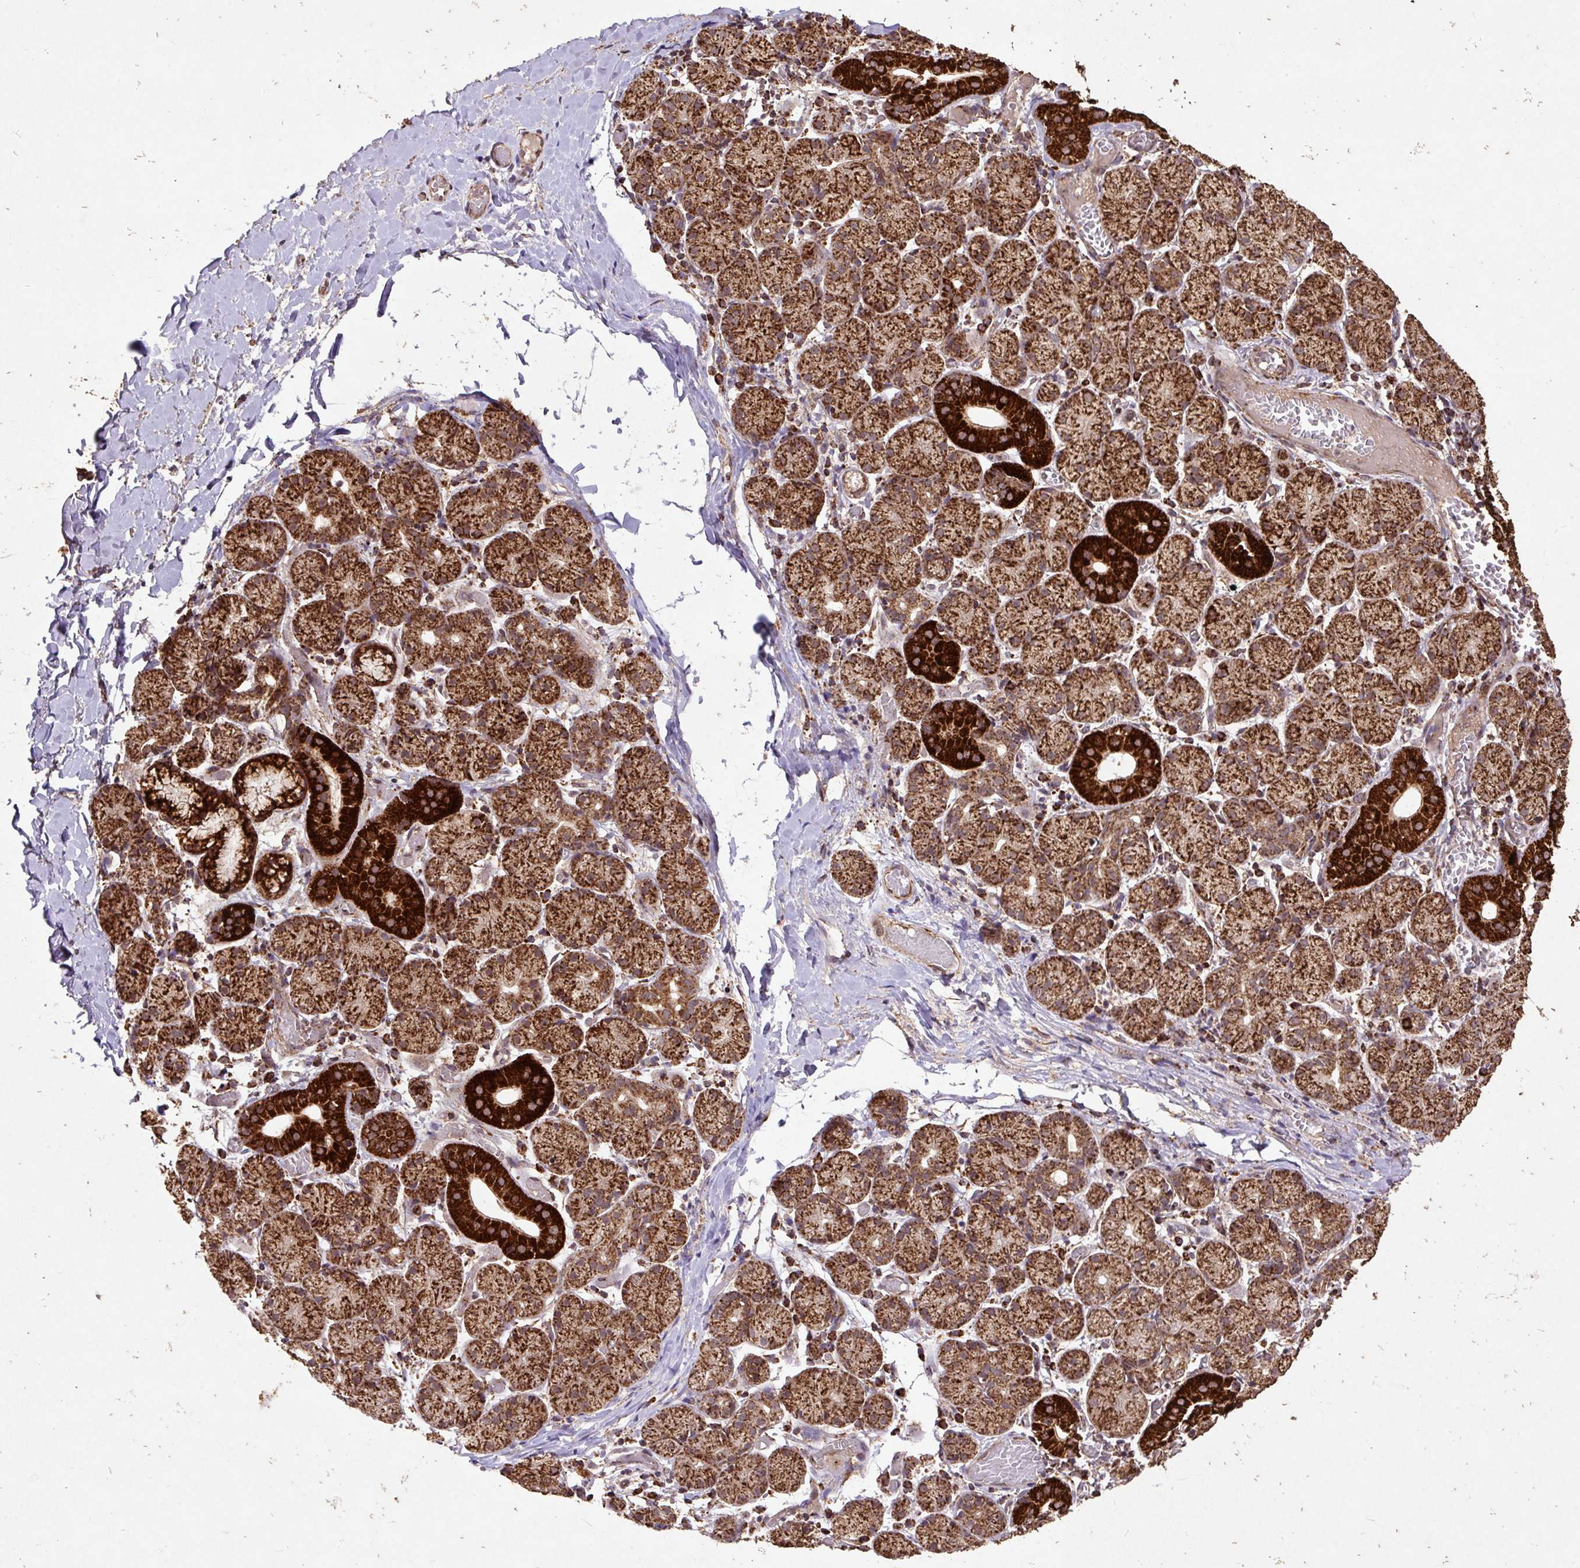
{"staining": {"intensity": "strong", "quantity": ">75%", "location": "cytoplasmic/membranous"}, "tissue": "salivary gland", "cell_type": "Glandular cells", "image_type": "normal", "snomed": [{"axis": "morphology", "description": "Normal tissue, NOS"}, {"axis": "topography", "description": "Salivary gland"}], "caption": "Normal salivary gland was stained to show a protein in brown. There is high levels of strong cytoplasmic/membranous positivity in approximately >75% of glandular cells. The staining is performed using DAB brown chromogen to label protein expression. The nuclei are counter-stained blue using hematoxylin.", "gene": "ATP5F1A", "patient": {"sex": "female", "age": 24}}